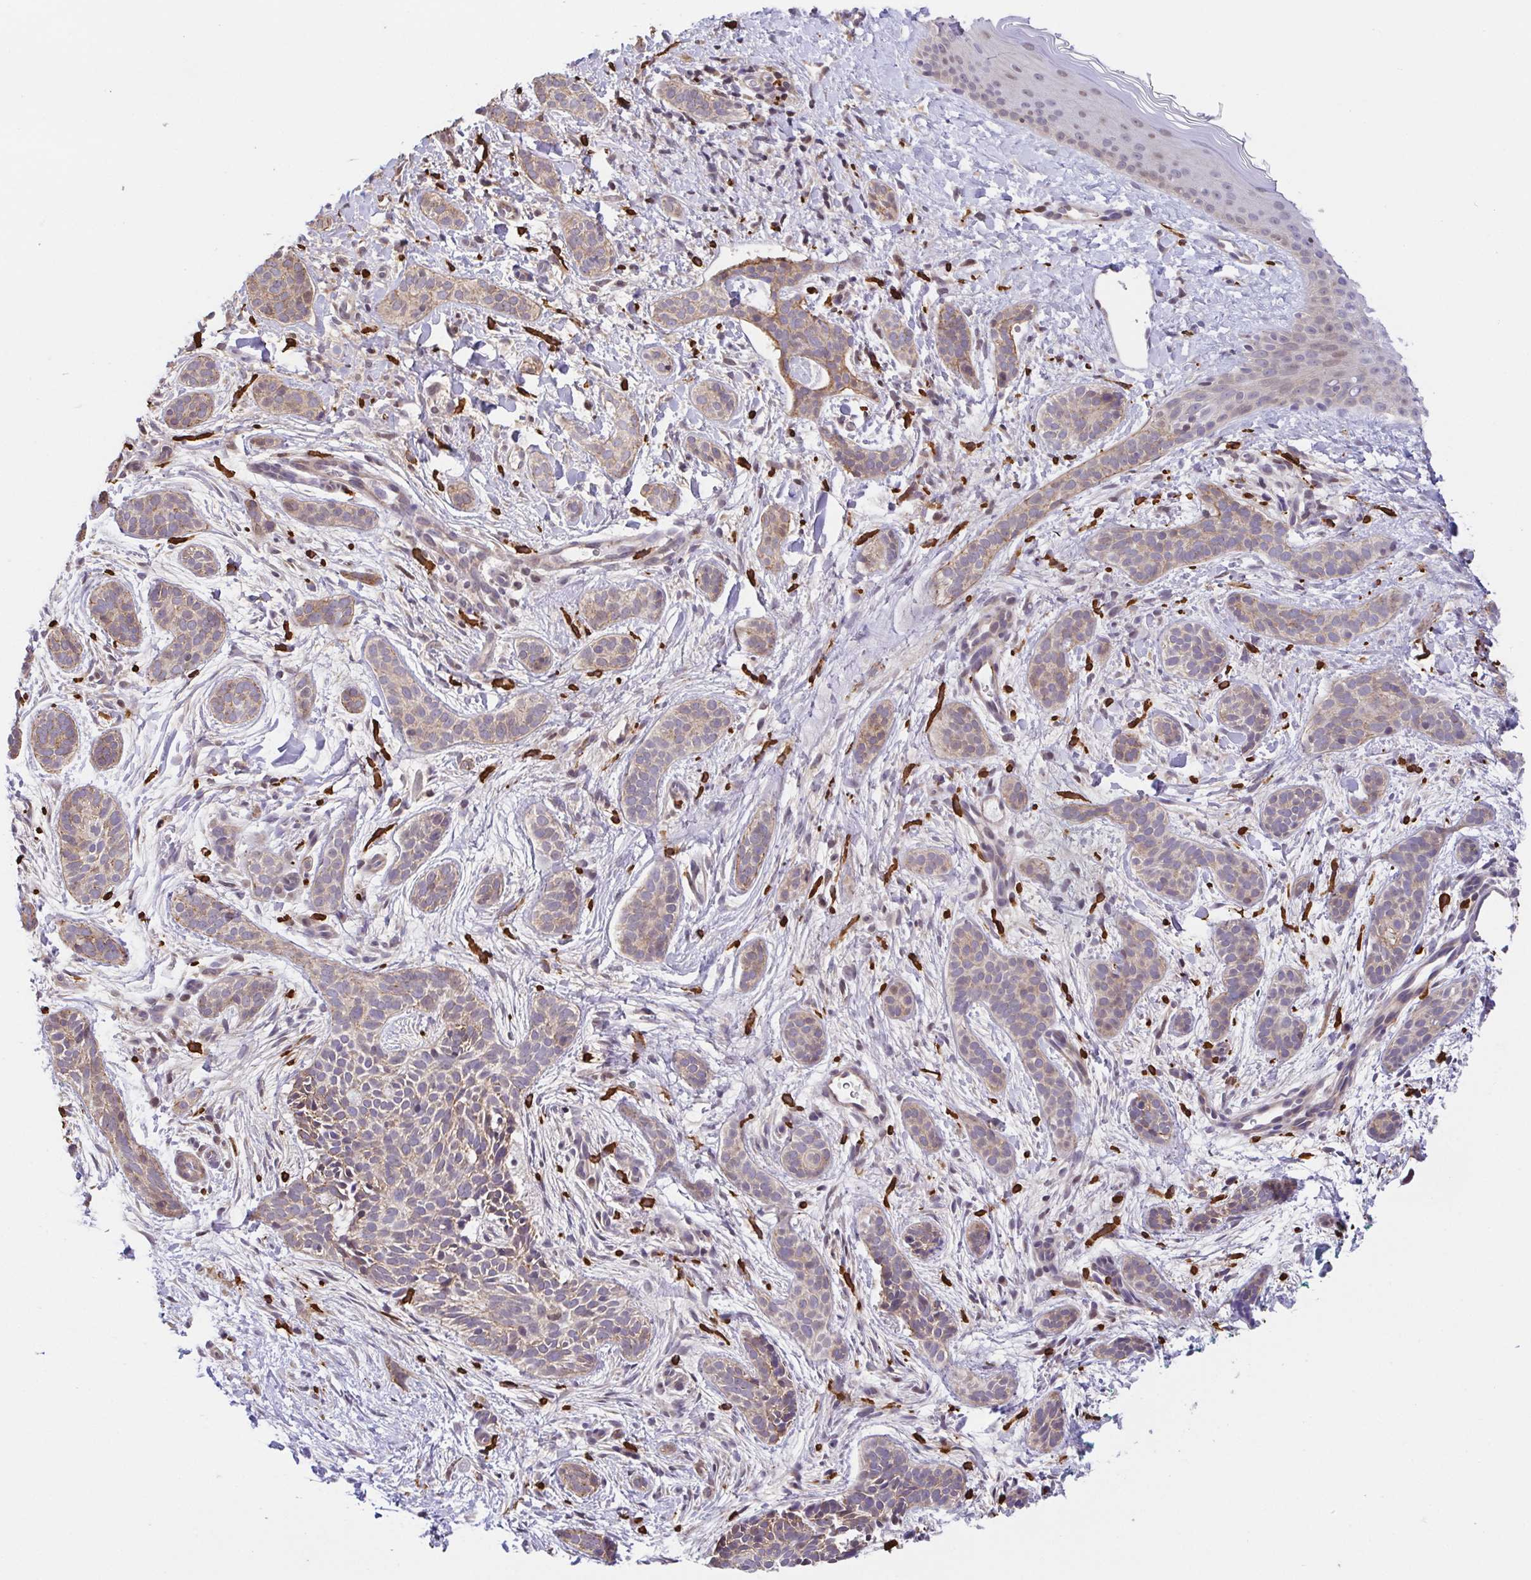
{"staining": {"intensity": "weak", "quantity": ">75%", "location": "cytoplasmic/membranous"}, "tissue": "skin cancer", "cell_type": "Tumor cells", "image_type": "cancer", "snomed": [{"axis": "morphology", "description": "Basal cell carcinoma"}, {"axis": "topography", "description": "Skin"}], "caption": "A micrograph showing weak cytoplasmic/membranous staining in about >75% of tumor cells in skin basal cell carcinoma, as visualized by brown immunohistochemical staining.", "gene": "PREPL", "patient": {"sex": "male", "age": 63}}